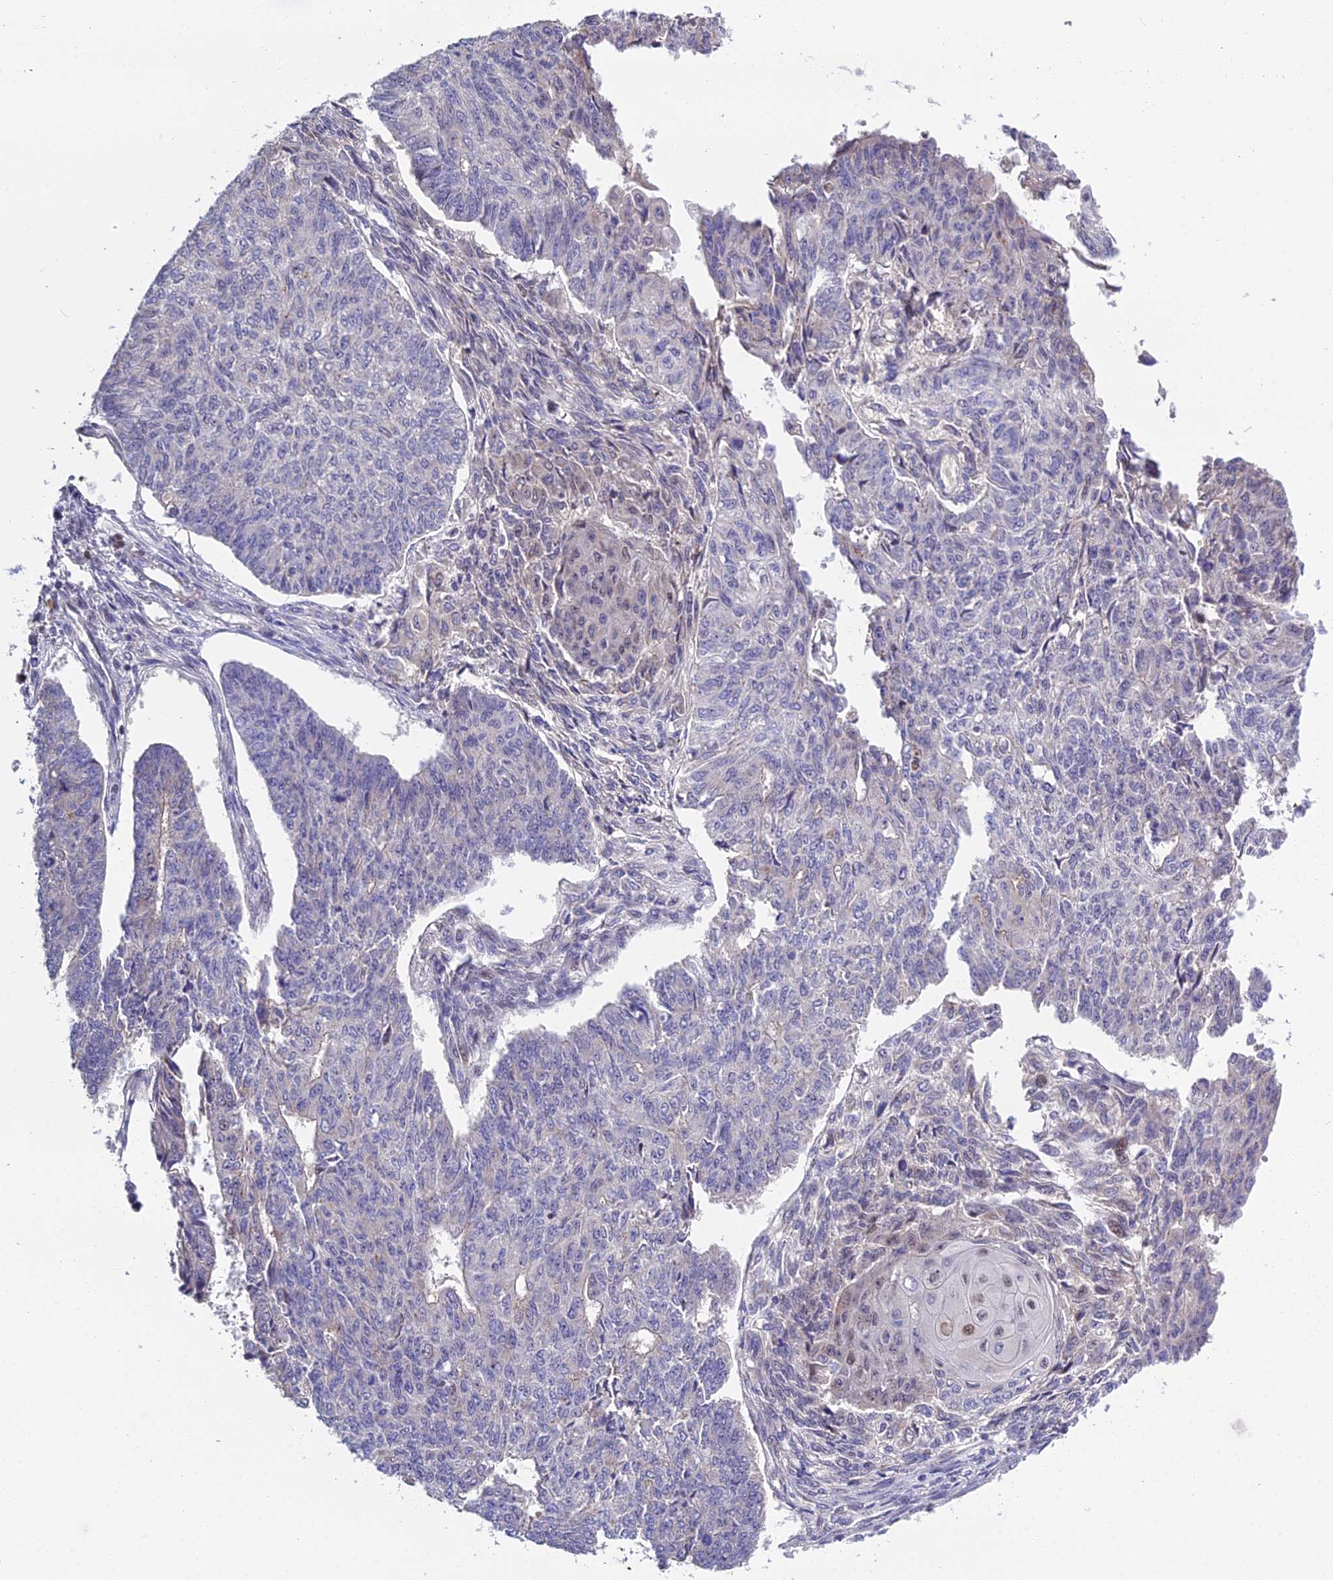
{"staining": {"intensity": "negative", "quantity": "none", "location": "none"}, "tissue": "endometrial cancer", "cell_type": "Tumor cells", "image_type": "cancer", "snomed": [{"axis": "morphology", "description": "Adenocarcinoma, NOS"}, {"axis": "topography", "description": "Endometrium"}], "caption": "Photomicrograph shows no significant protein staining in tumor cells of endometrial cancer (adenocarcinoma).", "gene": "ARL2", "patient": {"sex": "female", "age": 32}}